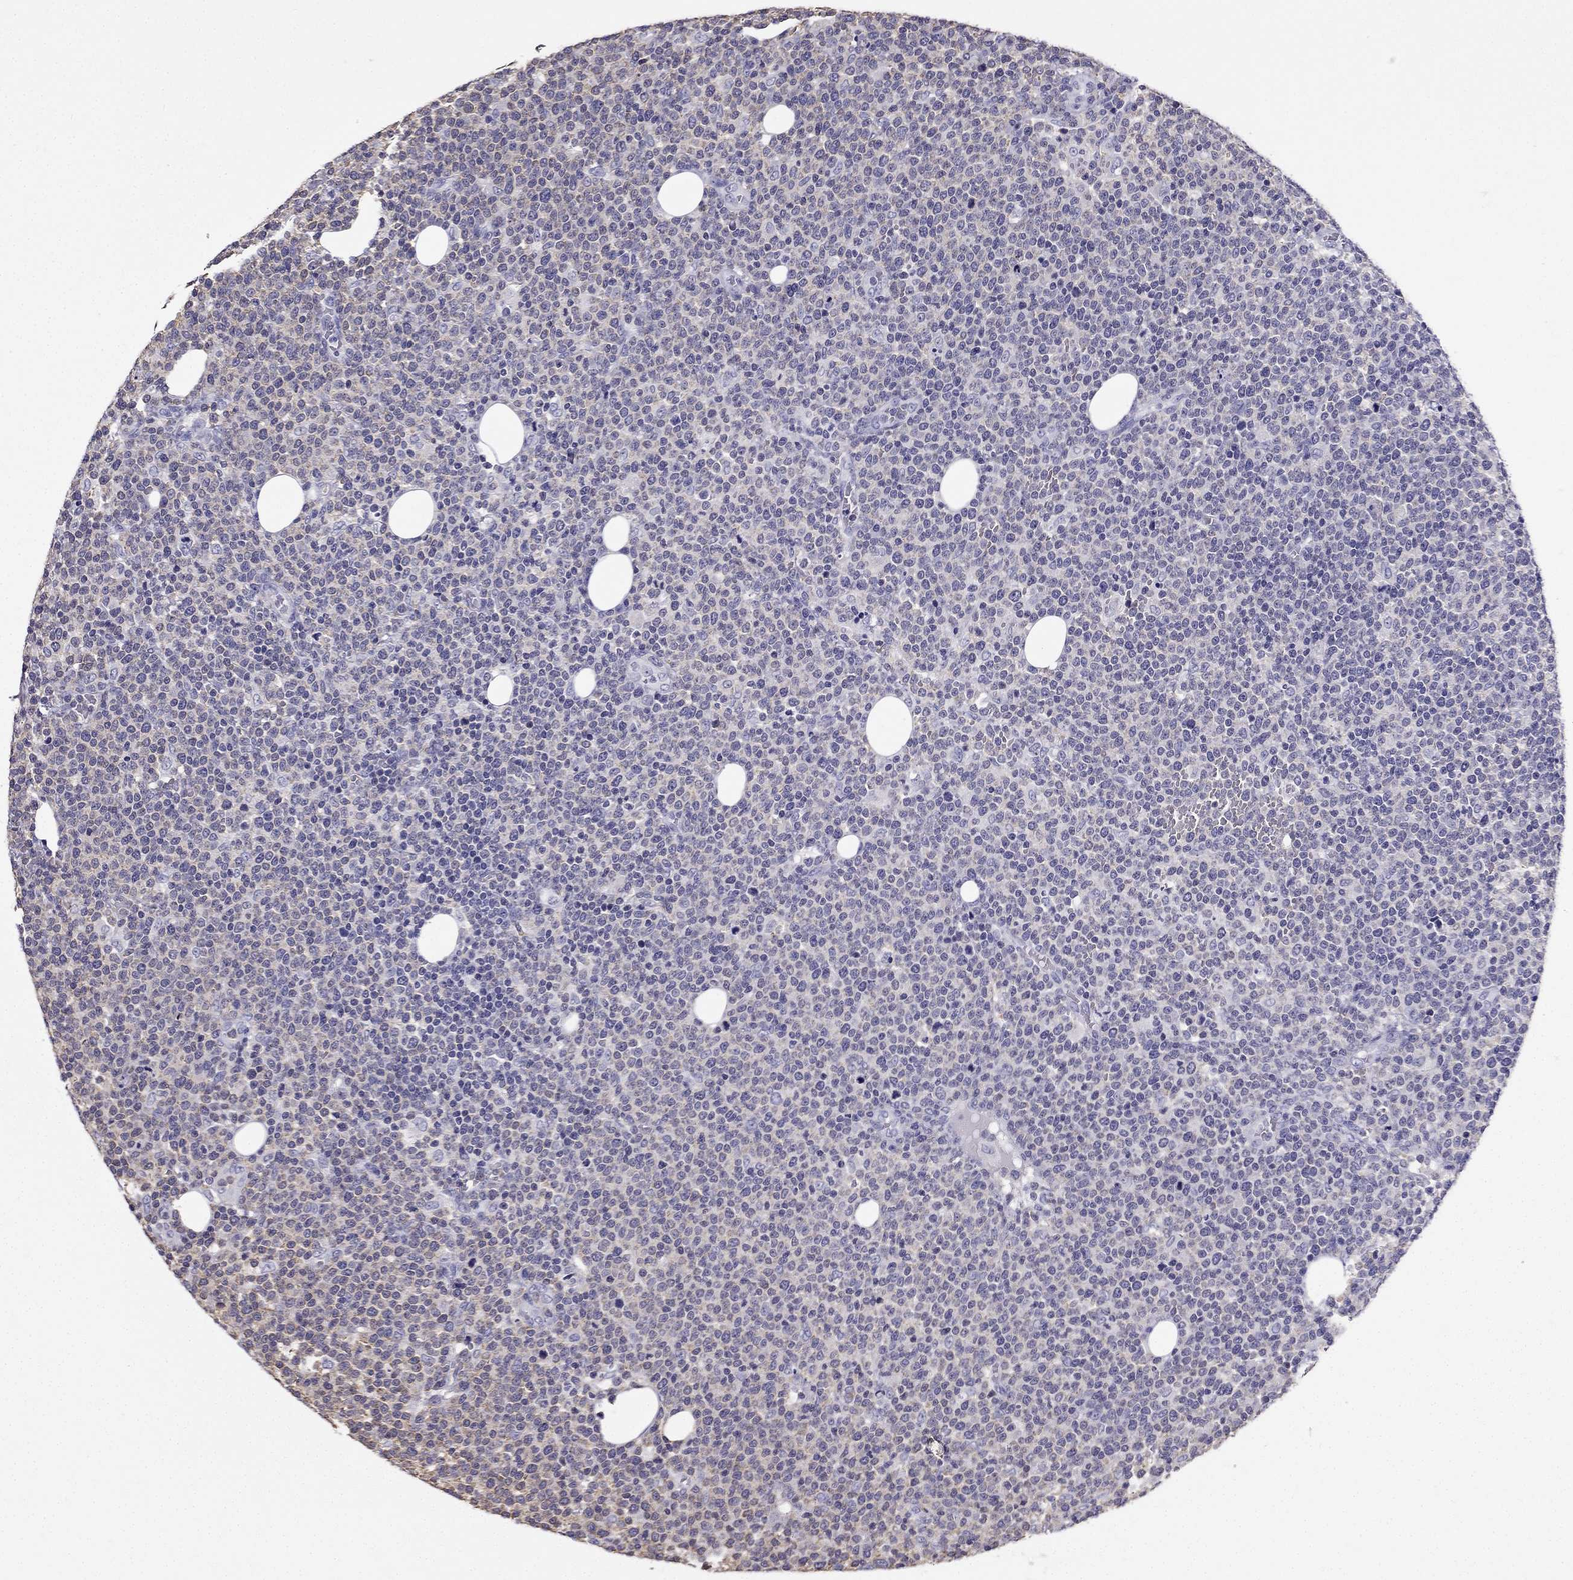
{"staining": {"intensity": "negative", "quantity": "none", "location": "none"}, "tissue": "lymphoma", "cell_type": "Tumor cells", "image_type": "cancer", "snomed": [{"axis": "morphology", "description": "Malignant lymphoma, non-Hodgkin's type, High grade"}, {"axis": "topography", "description": "Lymph node"}], "caption": "Protein analysis of malignant lymphoma, non-Hodgkin's type (high-grade) shows no significant expression in tumor cells.", "gene": "CCK", "patient": {"sex": "male", "age": 61}}